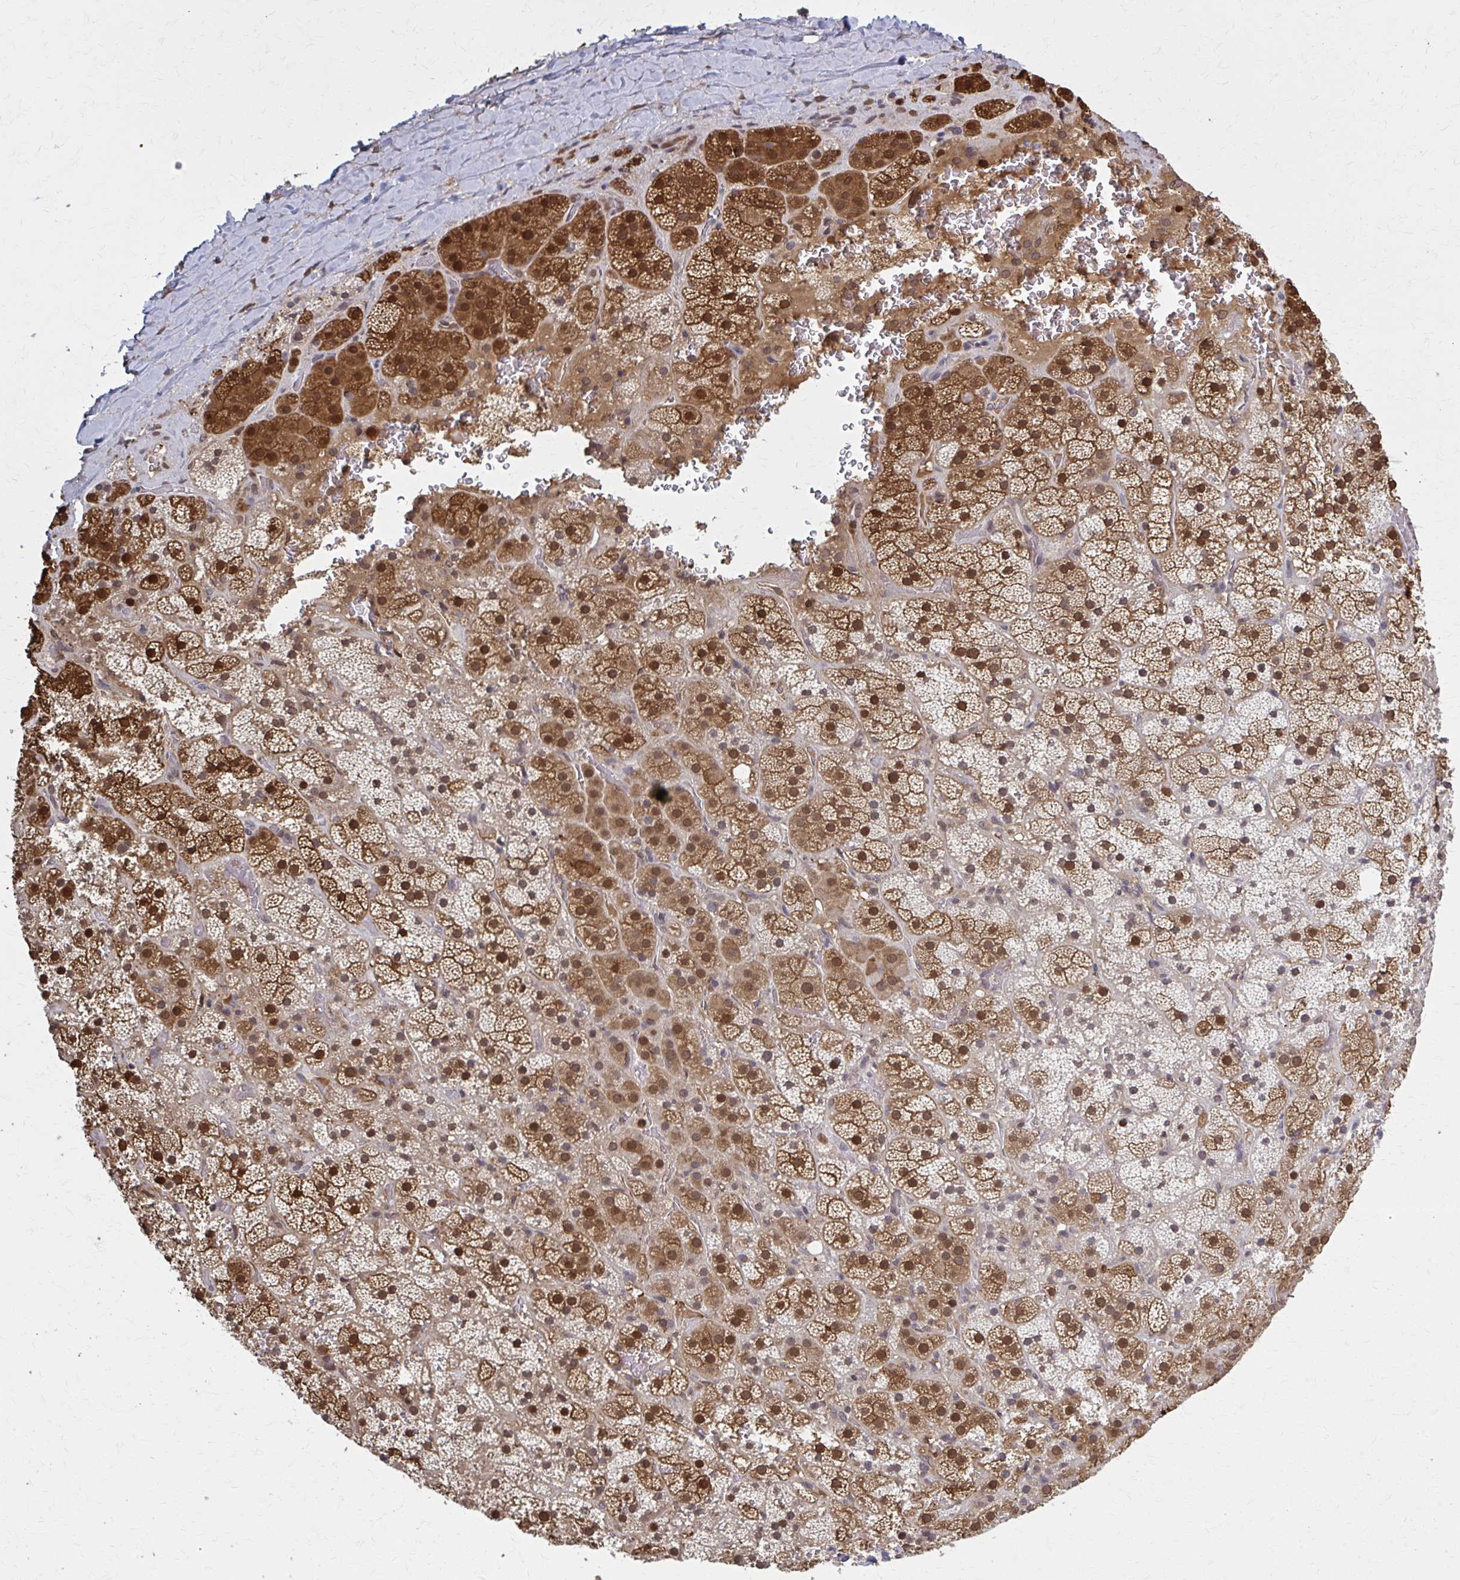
{"staining": {"intensity": "strong", "quantity": ">75%", "location": "cytoplasmic/membranous,nuclear"}, "tissue": "adrenal gland", "cell_type": "Glandular cells", "image_type": "normal", "snomed": [{"axis": "morphology", "description": "Normal tissue, NOS"}, {"axis": "topography", "description": "Adrenal gland"}], "caption": "About >75% of glandular cells in unremarkable adrenal gland show strong cytoplasmic/membranous,nuclear protein expression as visualized by brown immunohistochemical staining.", "gene": "MDH1", "patient": {"sex": "male", "age": 57}}